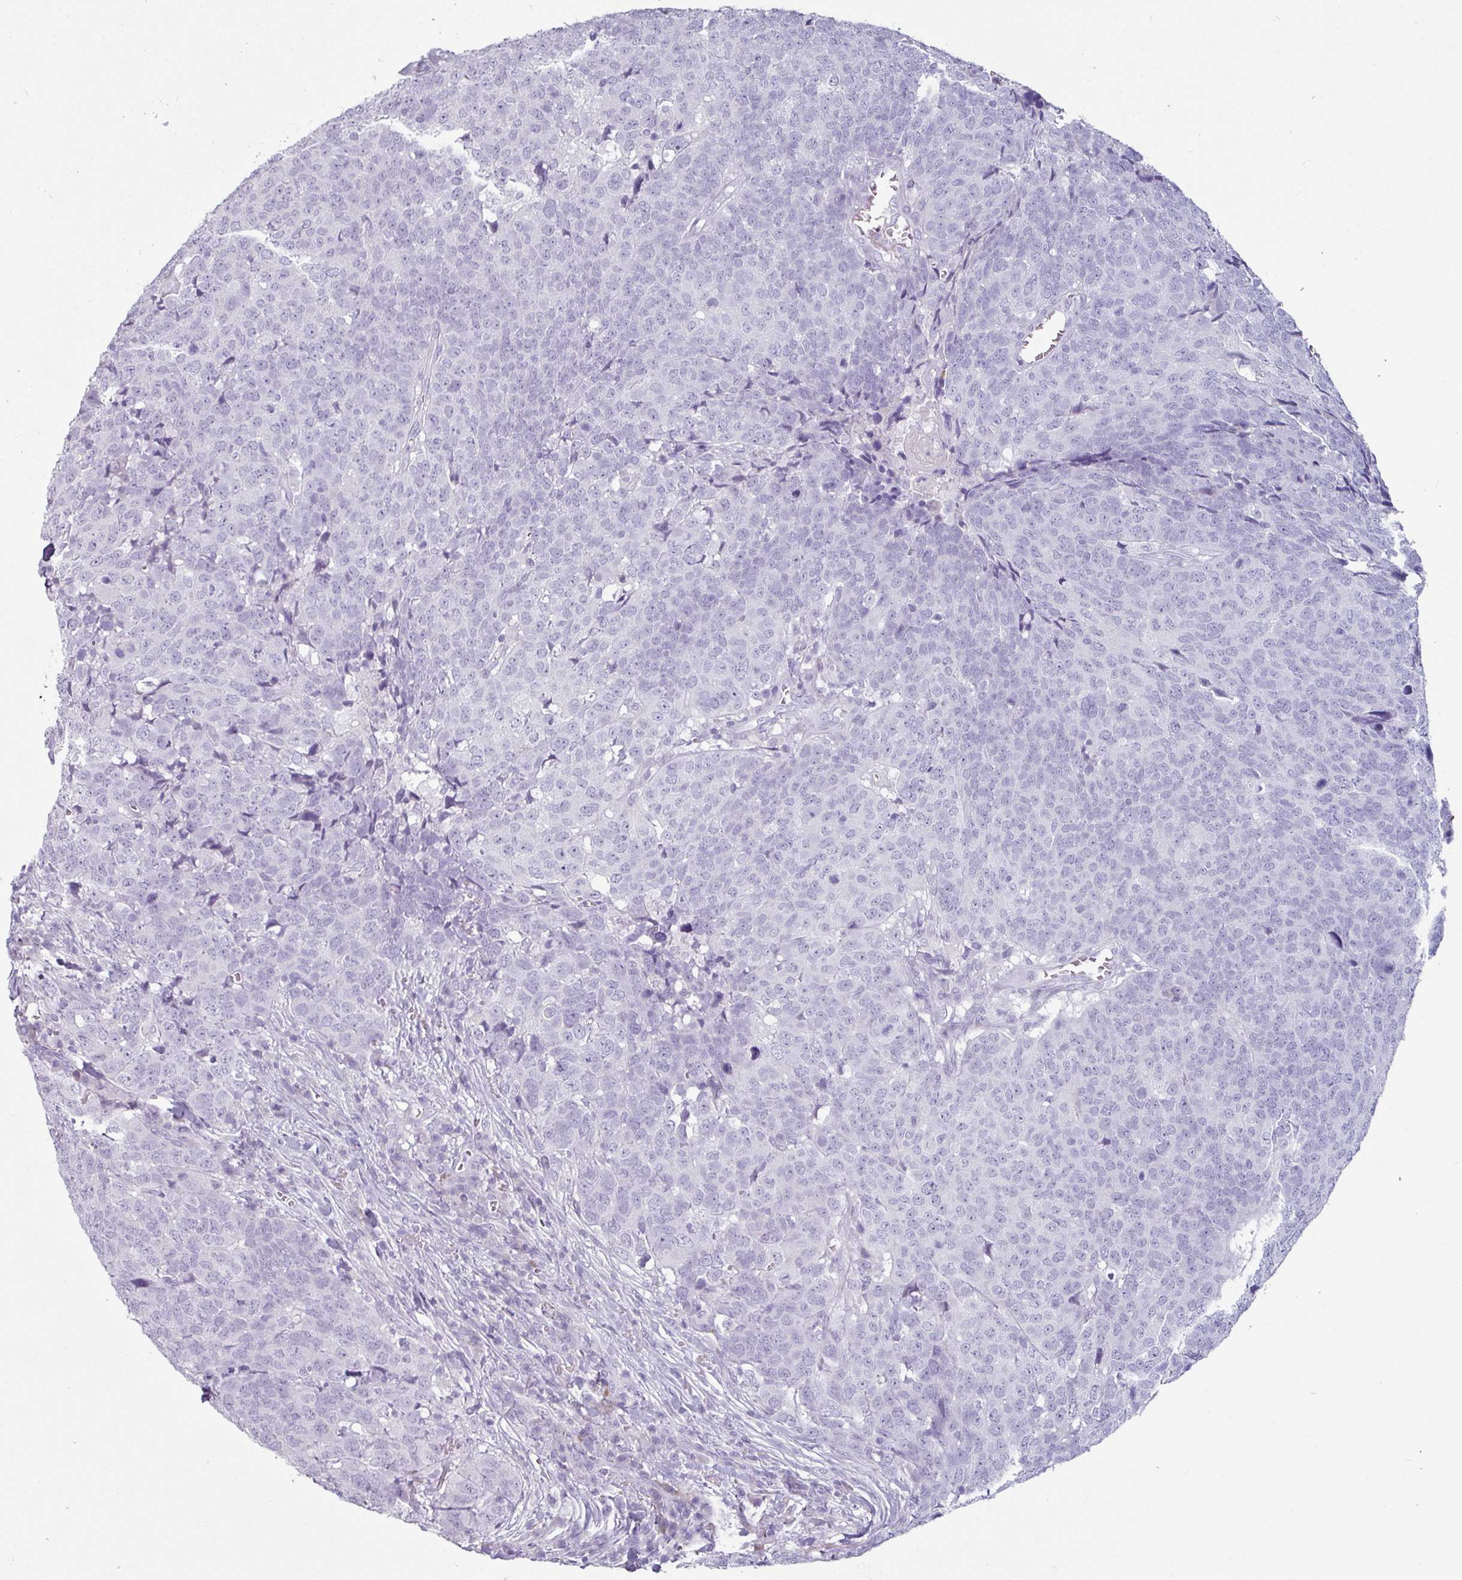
{"staining": {"intensity": "negative", "quantity": "none", "location": "none"}, "tissue": "head and neck cancer", "cell_type": "Tumor cells", "image_type": "cancer", "snomed": [{"axis": "morphology", "description": "Squamous cell carcinoma, NOS"}, {"axis": "topography", "description": "Head-Neck"}], "caption": "Human squamous cell carcinoma (head and neck) stained for a protein using immunohistochemistry (IHC) demonstrates no staining in tumor cells.", "gene": "CLCA1", "patient": {"sex": "male", "age": 66}}